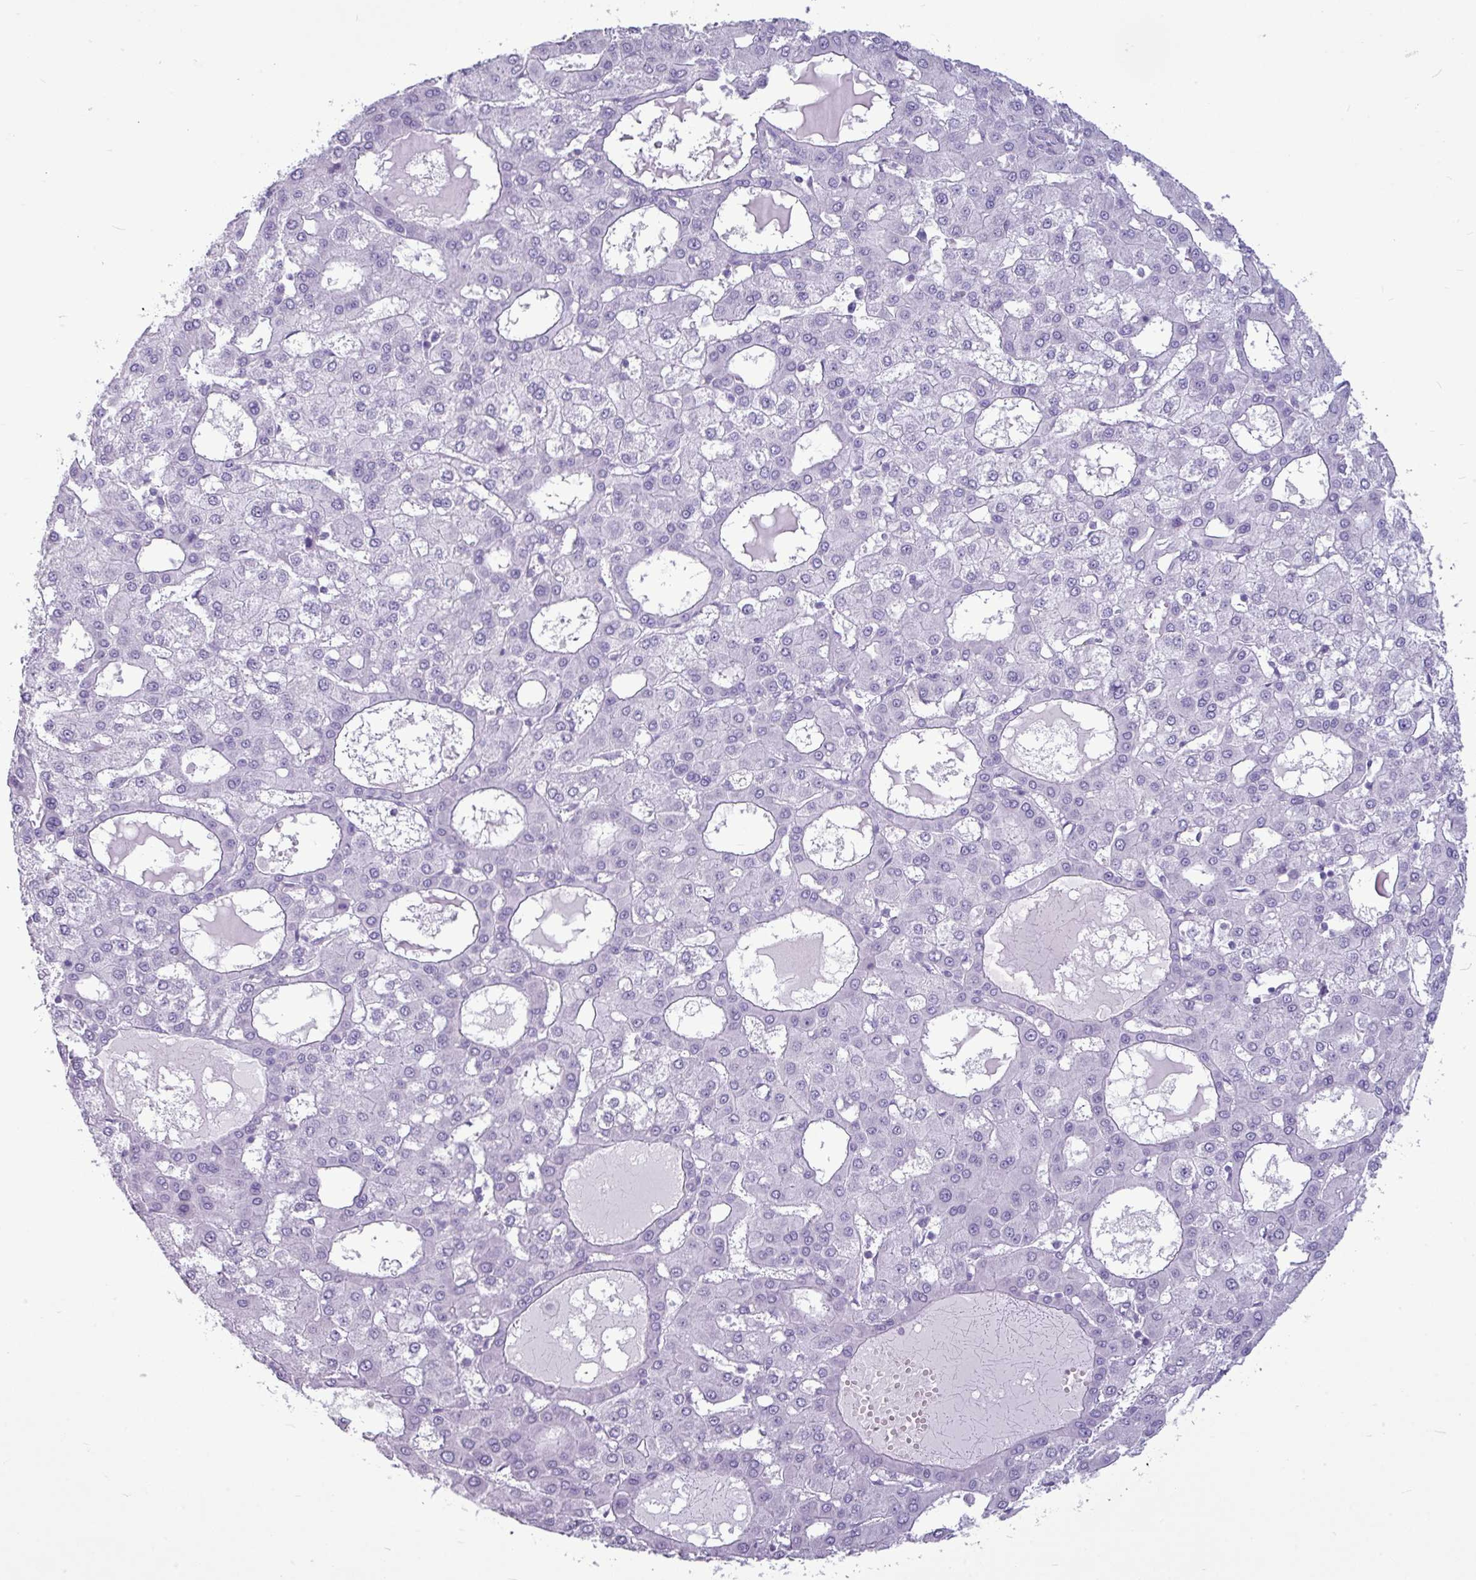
{"staining": {"intensity": "negative", "quantity": "none", "location": "none"}, "tissue": "liver cancer", "cell_type": "Tumor cells", "image_type": "cancer", "snomed": [{"axis": "morphology", "description": "Carcinoma, Hepatocellular, NOS"}, {"axis": "topography", "description": "Liver"}], "caption": "Immunohistochemistry photomicrograph of neoplastic tissue: liver cancer (hepatocellular carcinoma) stained with DAB displays no significant protein expression in tumor cells. (DAB (3,3'-diaminobenzidine) immunohistochemistry (IHC), high magnification).", "gene": "AMY1B", "patient": {"sex": "male", "age": 47}}